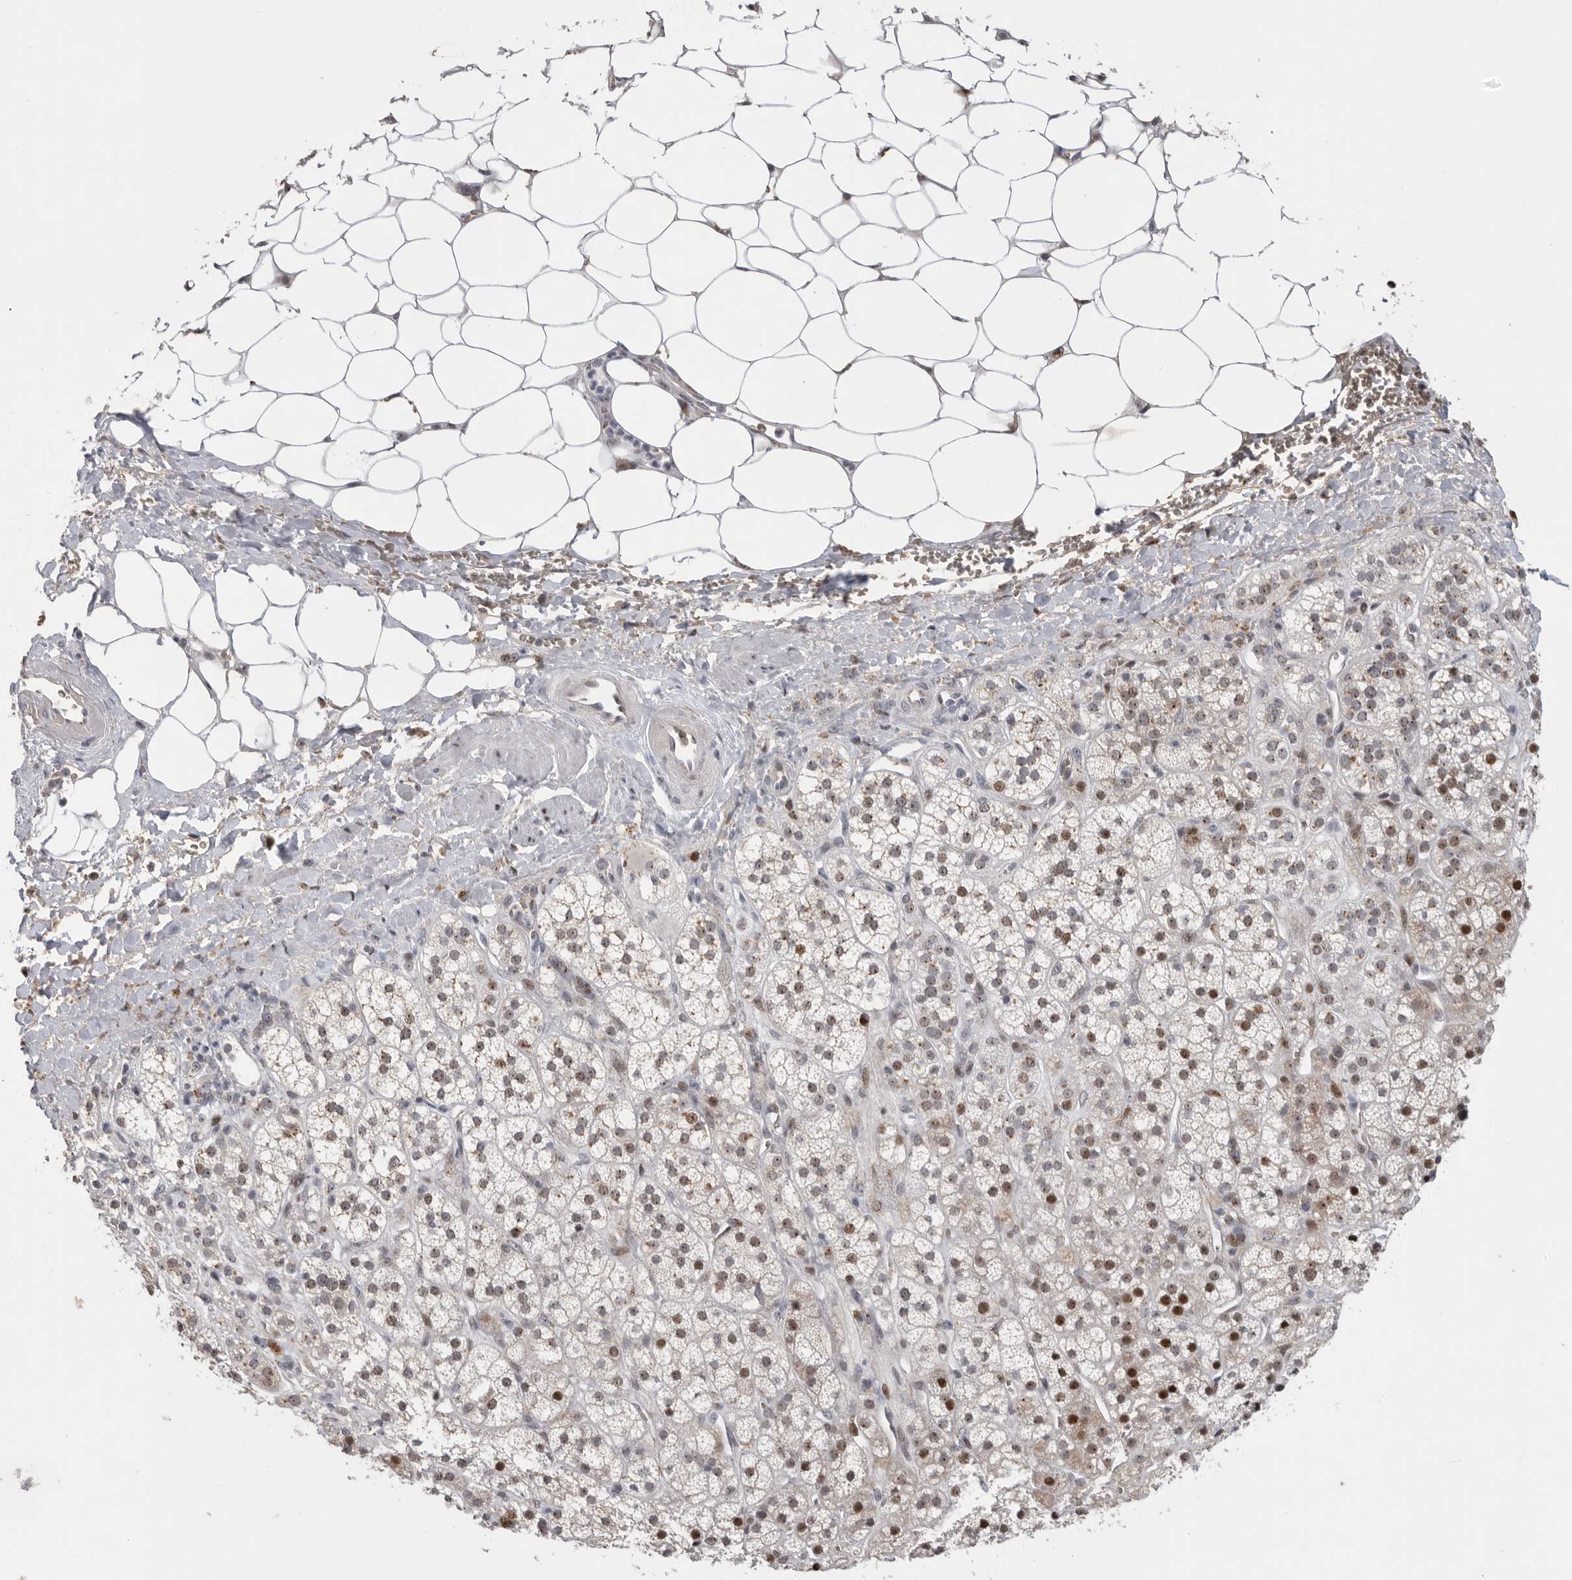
{"staining": {"intensity": "strong", "quantity": ">75%", "location": "cytoplasmic/membranous,nuclear"}, "tissue": "adrenal gland", "cell_type": "Glandular cells", "image_type": "normal", "snomed": [{"axis": "morphology", "description": "Normal tissue, NOS"}, {"axis": "topography", "description": "Adrenal gland"}], "caption": "High-power microscopy captured an immunohistochemistry histopathology image of benign adrenal gland, revealing strong cytoplasmic/membranous,nuclear expression in approximately >75% of glandular cells. (DAB IHC with brightfield microscopy, high magnification).", "gene": "PCMTD1", "patient": {"sex": "male", "age": 56}}